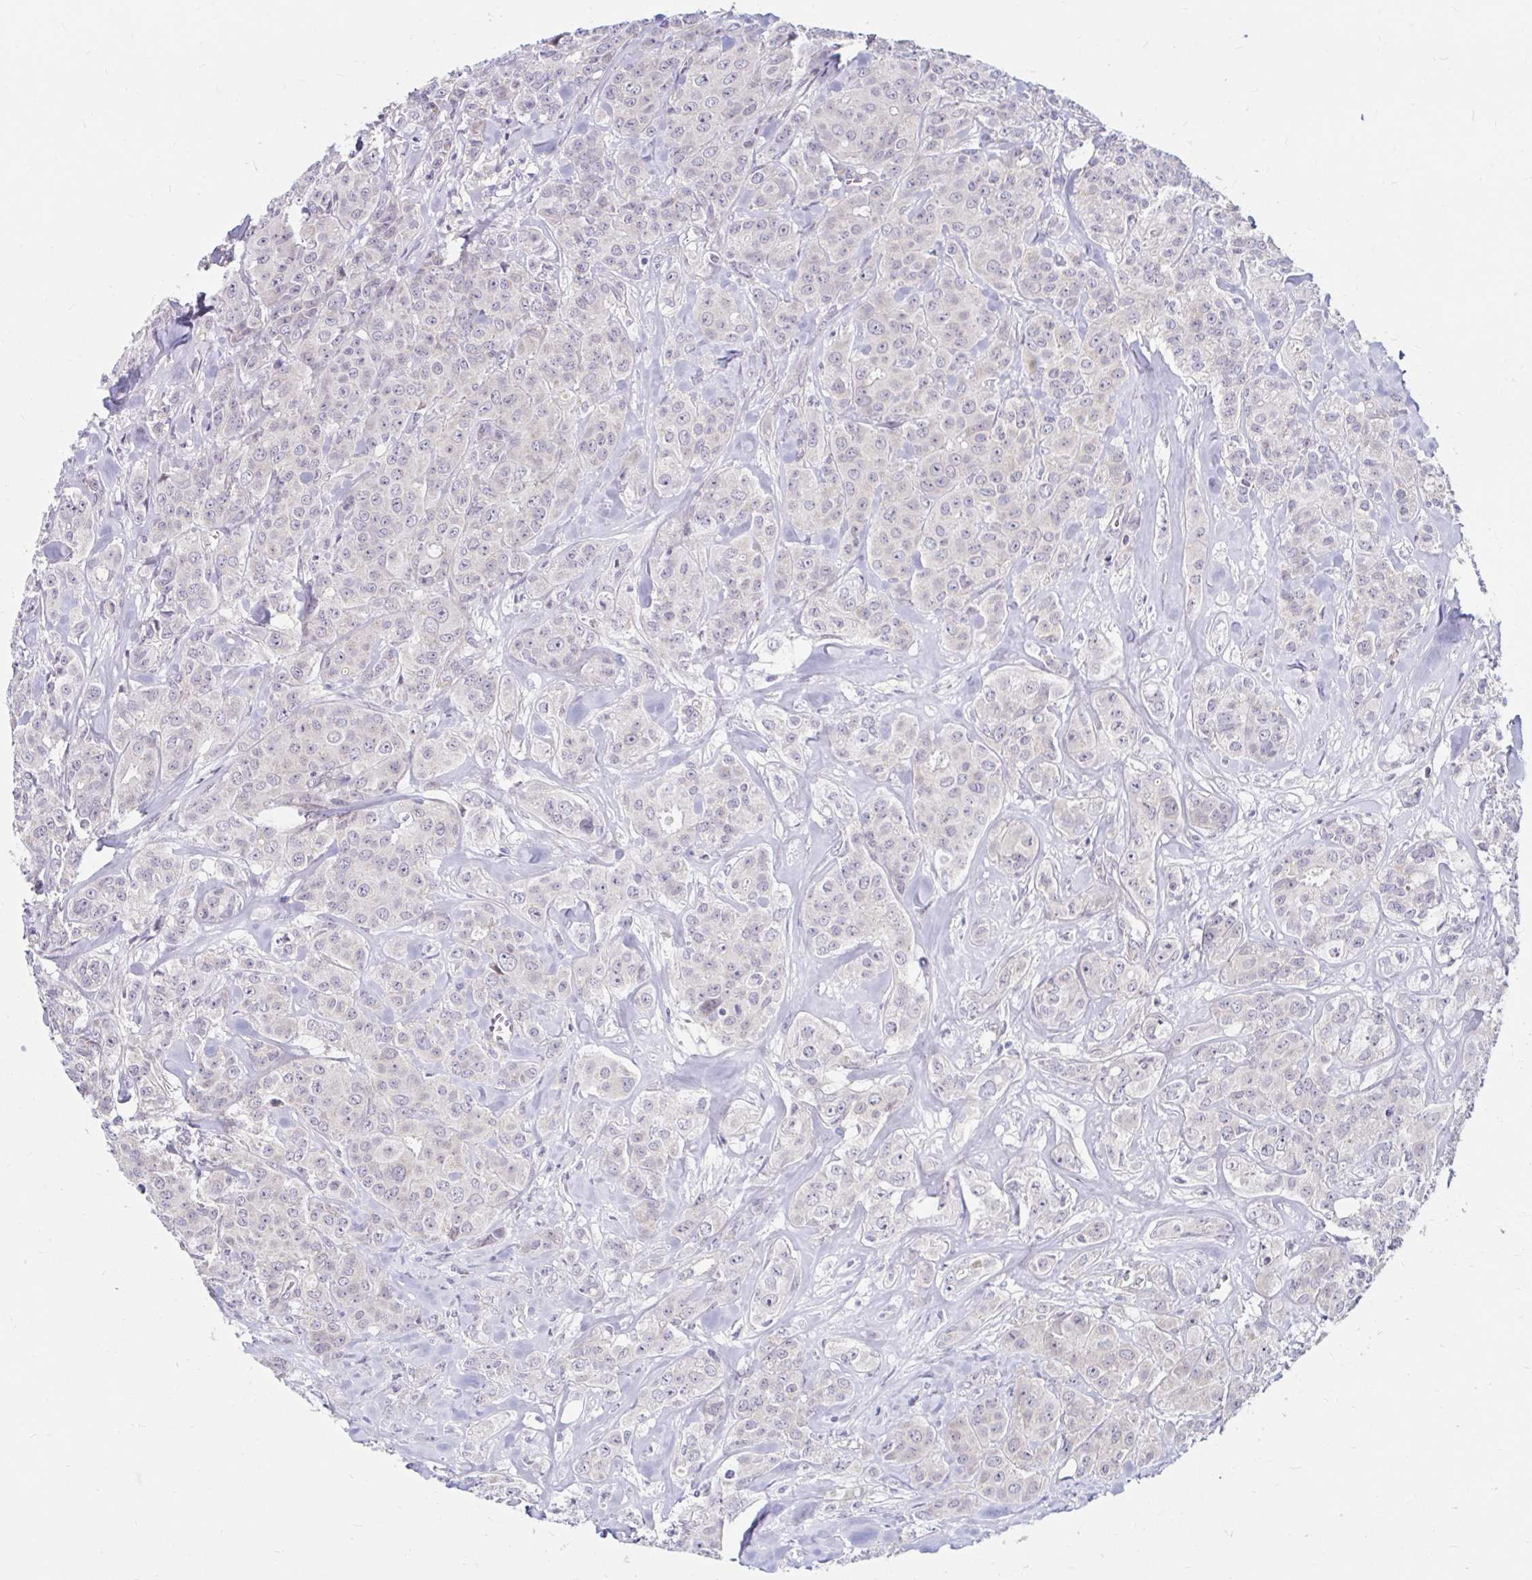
{"staining": {"intensity": "negative", "quantity": "none", "location": "none"}, "tissue": "breast cancer", "cell_type": "Tumor cells", "image_type": "cancer", "snomed": [{"axis": "morphology", "description": "Normal tissue, NOS"}, {"axis": "morphology", "description": "Duct carcinoma"}, {"axis": "topography", "description": "Breast"}], "caption": "An IHC photomicrograph of infiltrating ductal carcinoma (breast) is shown. There is no staining in tumor cells of infiltrating ductal carcinoma (breast). (Brightfield microscopy of DAB IHC at high magnification).", "gene": "GUCY1A1", "patient": {"sex": "female", "age": 43}}